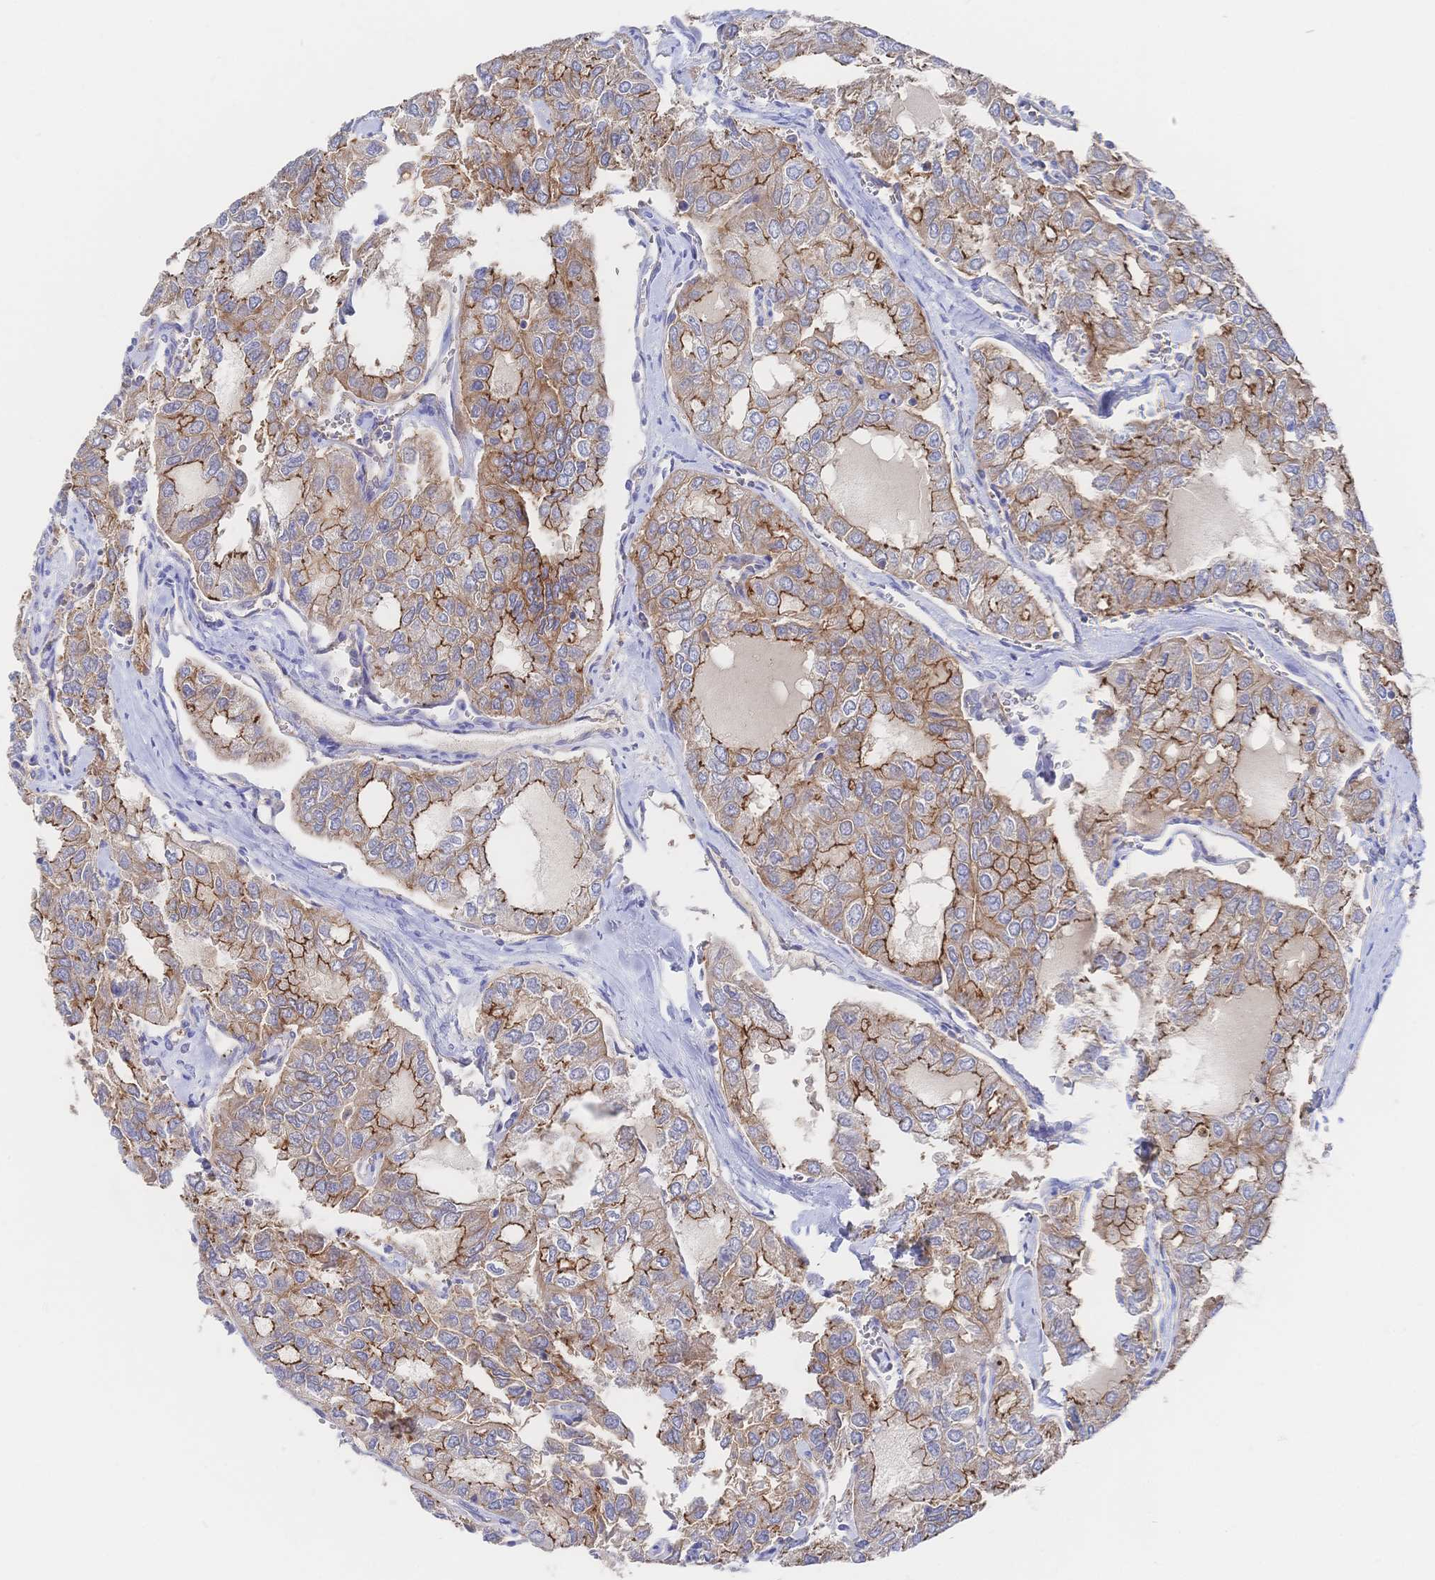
{"staining": {"intensity": "moderate", "quantity": ">75%", "location": "cytoplasmic/membranous"}, "tissue": "thyroid cancer", "cell_type": "Tumor cells", "image_type": "cancer", "snomed": [{"axis": "morphology", "description": "Follicular adenoma carcinoma, NOS"}, {"axis": "topography", "description": "Thyroid gland"}], "caption": "Protein staining of thyroid cancer tissue exhibits moderate cytoplasmic/membranous expression in about >75% of tumor cells.", "gene": "F11R", "patient": {"sex": "male", "age": 75}}